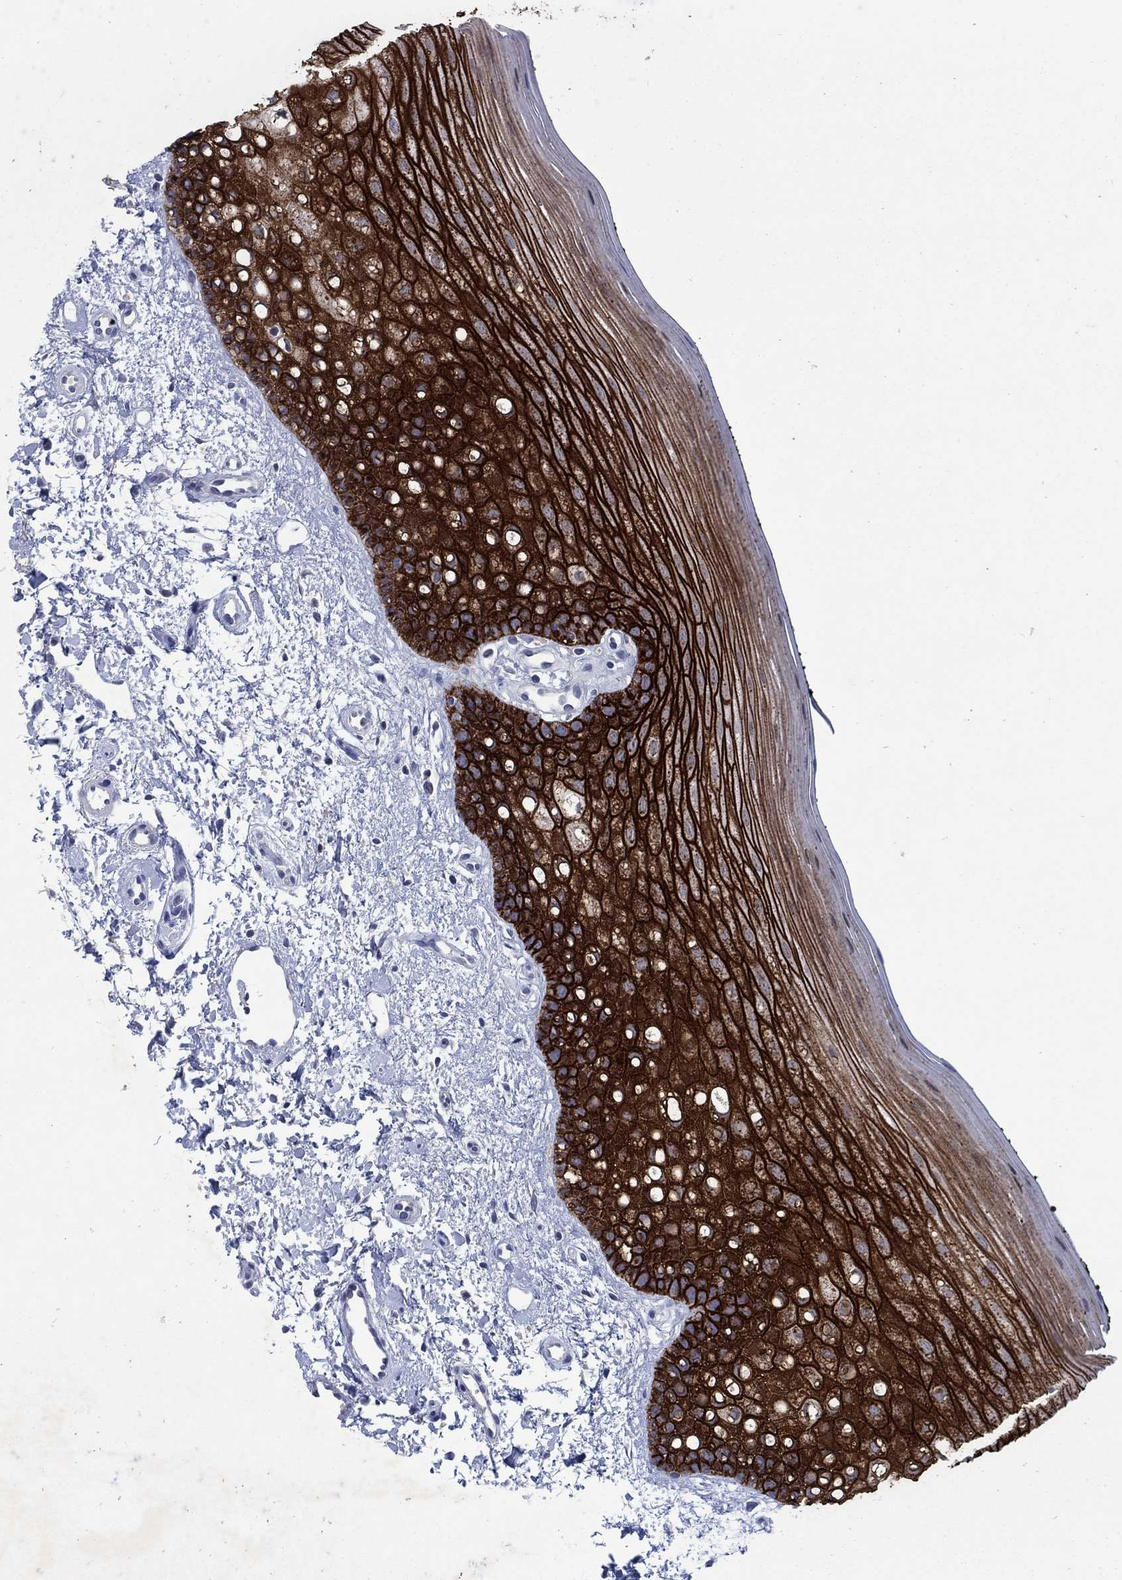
{"staining": {"intensity": "strong", "quantity": ">75%", "location": "cytoplasmic/membranous"}, "tissue": "oral mucosa", "cell_type": "Squamous epithelial cells", "image_type": "normal", "snomed": [{"axis": "morphology", "description": "Normal tissue, NOS"}, {"axis": "topography", "description": "Oral tissue"}], "caption": "Oral mucosa stained for a protein (brown) displays strong cytoplasmic/membranous positive staining in approximately >75% of squamous epithelial cells.", "gene": "SDC1", "patient": {"sex": "female", "age": 78}}